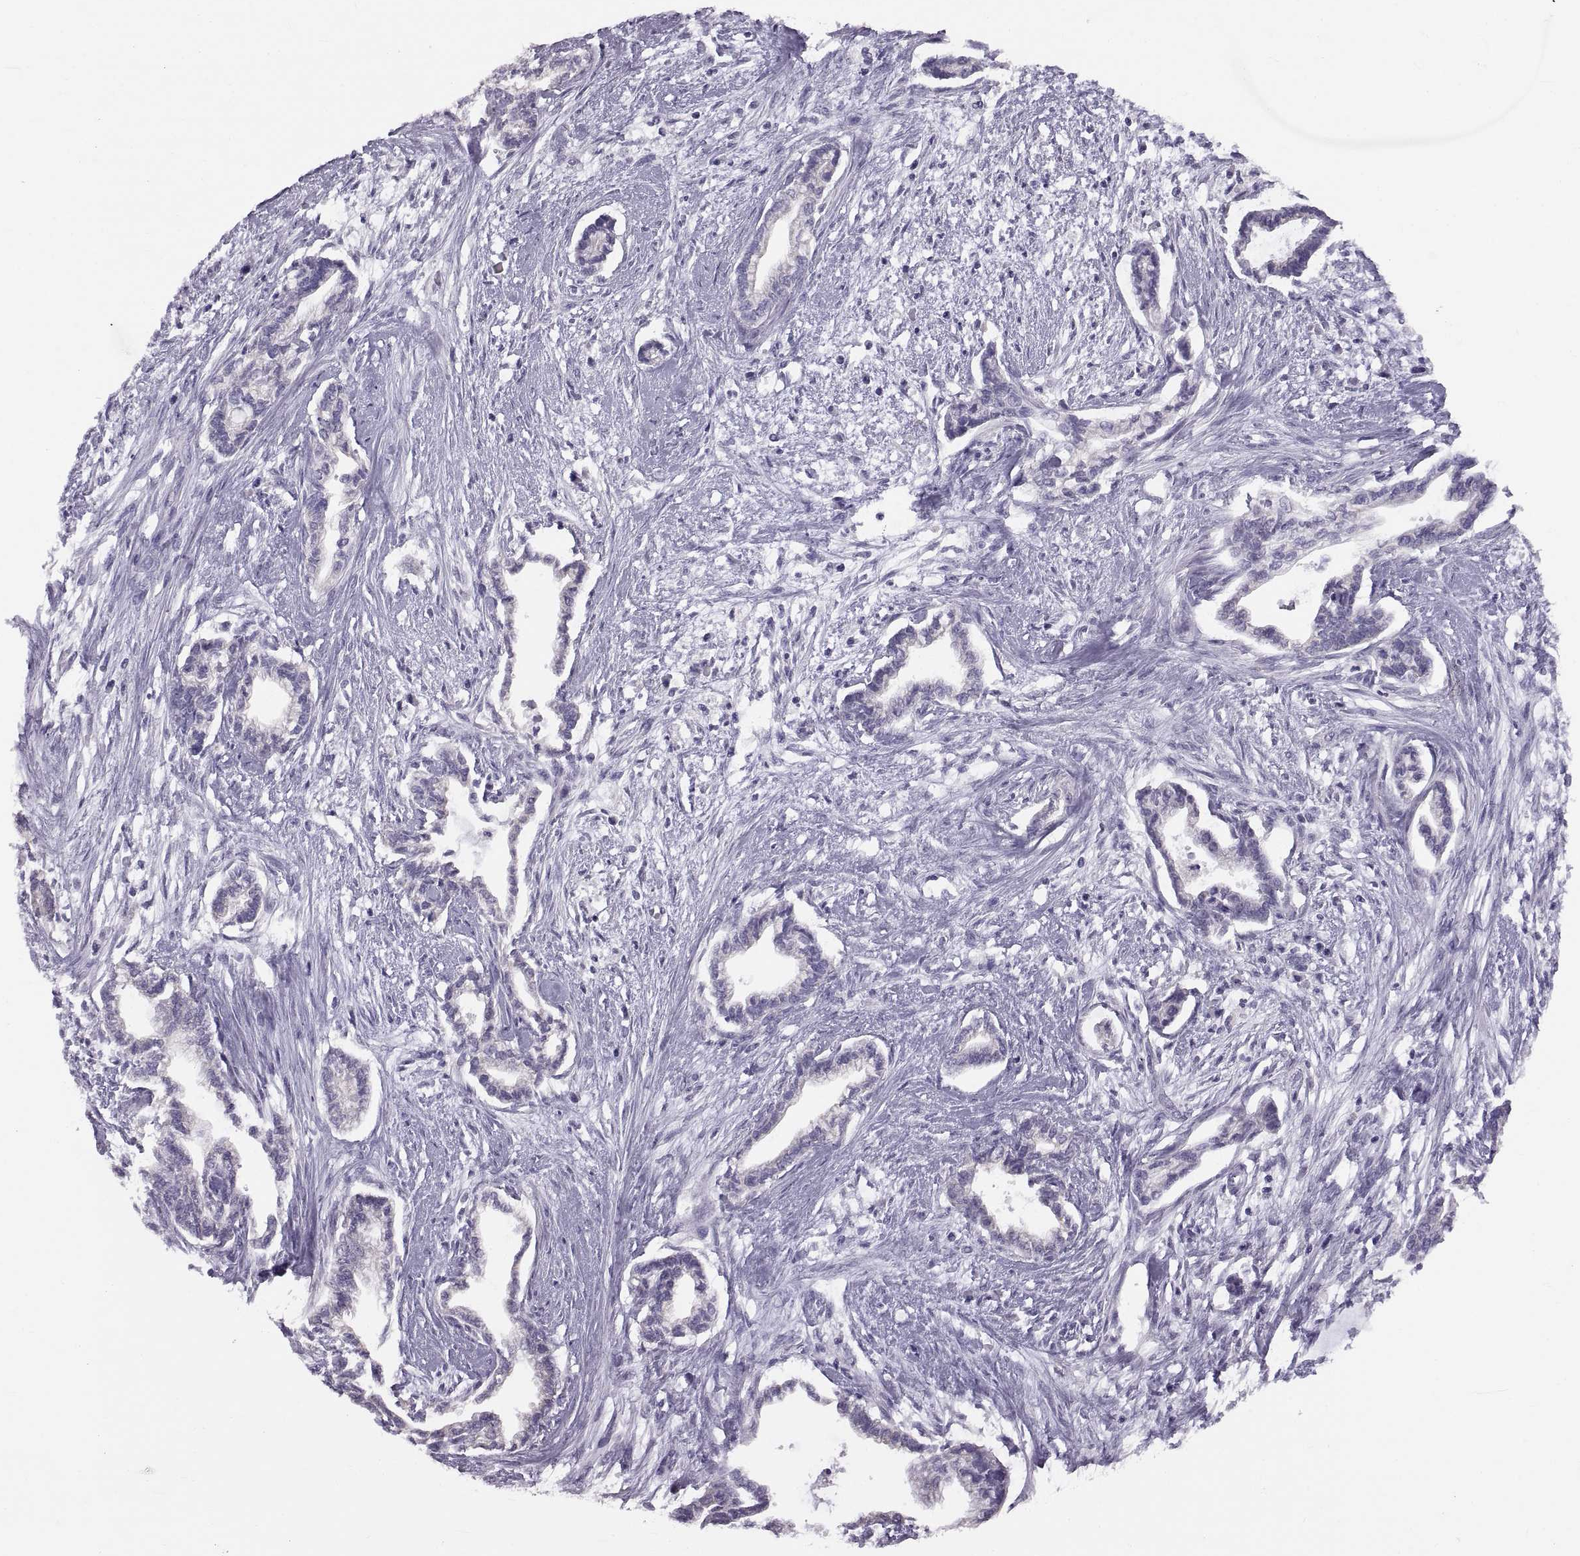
{"staining": {"intensity": "negative", "quantity": "none", "location": "none"}, "tissue": "cervical cancer", "cell_type": "Tumor cells", "image_type": "cancer", "snomed": [{"axis": "morphology", "description": "Adenocarcinoma, NOS"}, {"axis": "topography", "description": "Cervix"}], "caption": "IHC histopathology image of cervical cancer (adenocarcinoma) stained for a protein (brown), which shows no staining in tumor cells. Nuclei are stained in blue.", "gene": "WBP2NL", "patient": {"sex": "female", "age": 62}}